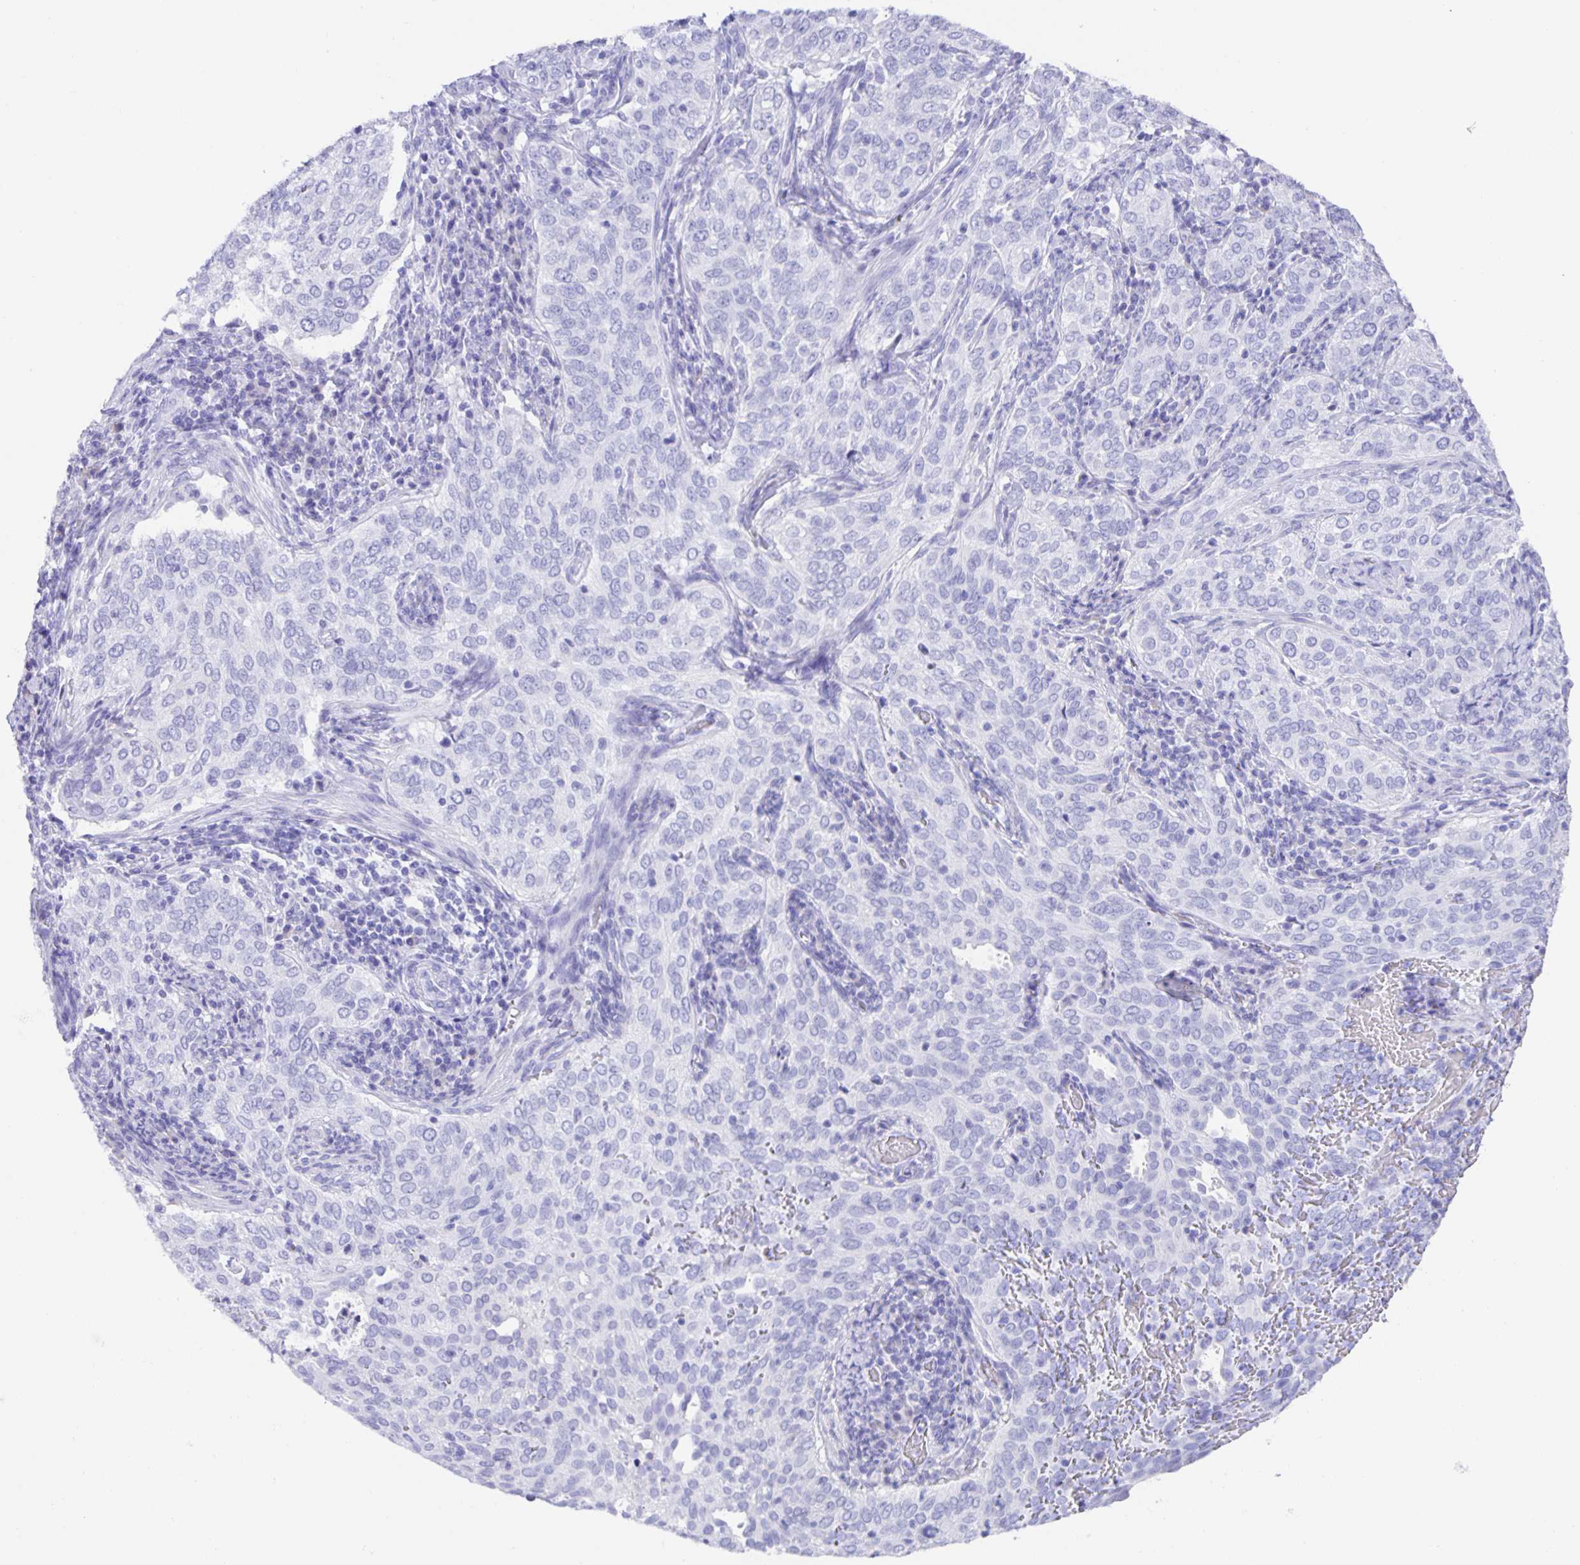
{"staining": {"intensity": "negative", "quantity": "none", "location": "none"}, "tissue": "cervical cancer", "cell_type": "Tumor cells", "image_type": "cancer", "snomed": [{"axis": "morphology", "description": "Squamous cell carcinoma, NOS"}, {"axis": "topography", "description": "Cervix"}], "caption": "Tumor cells show no significant protein expression in cervical squamous cell carcinoma. The staining was performed using DAB (3,3'-diaminobenzidine) to visualize the protein expression in brown, while the nuclei were stained in blue with hematoxylin (Magnification: 20x).", "gene": "GUCA2A", "patient": {"sex": "female", "age": 38}}